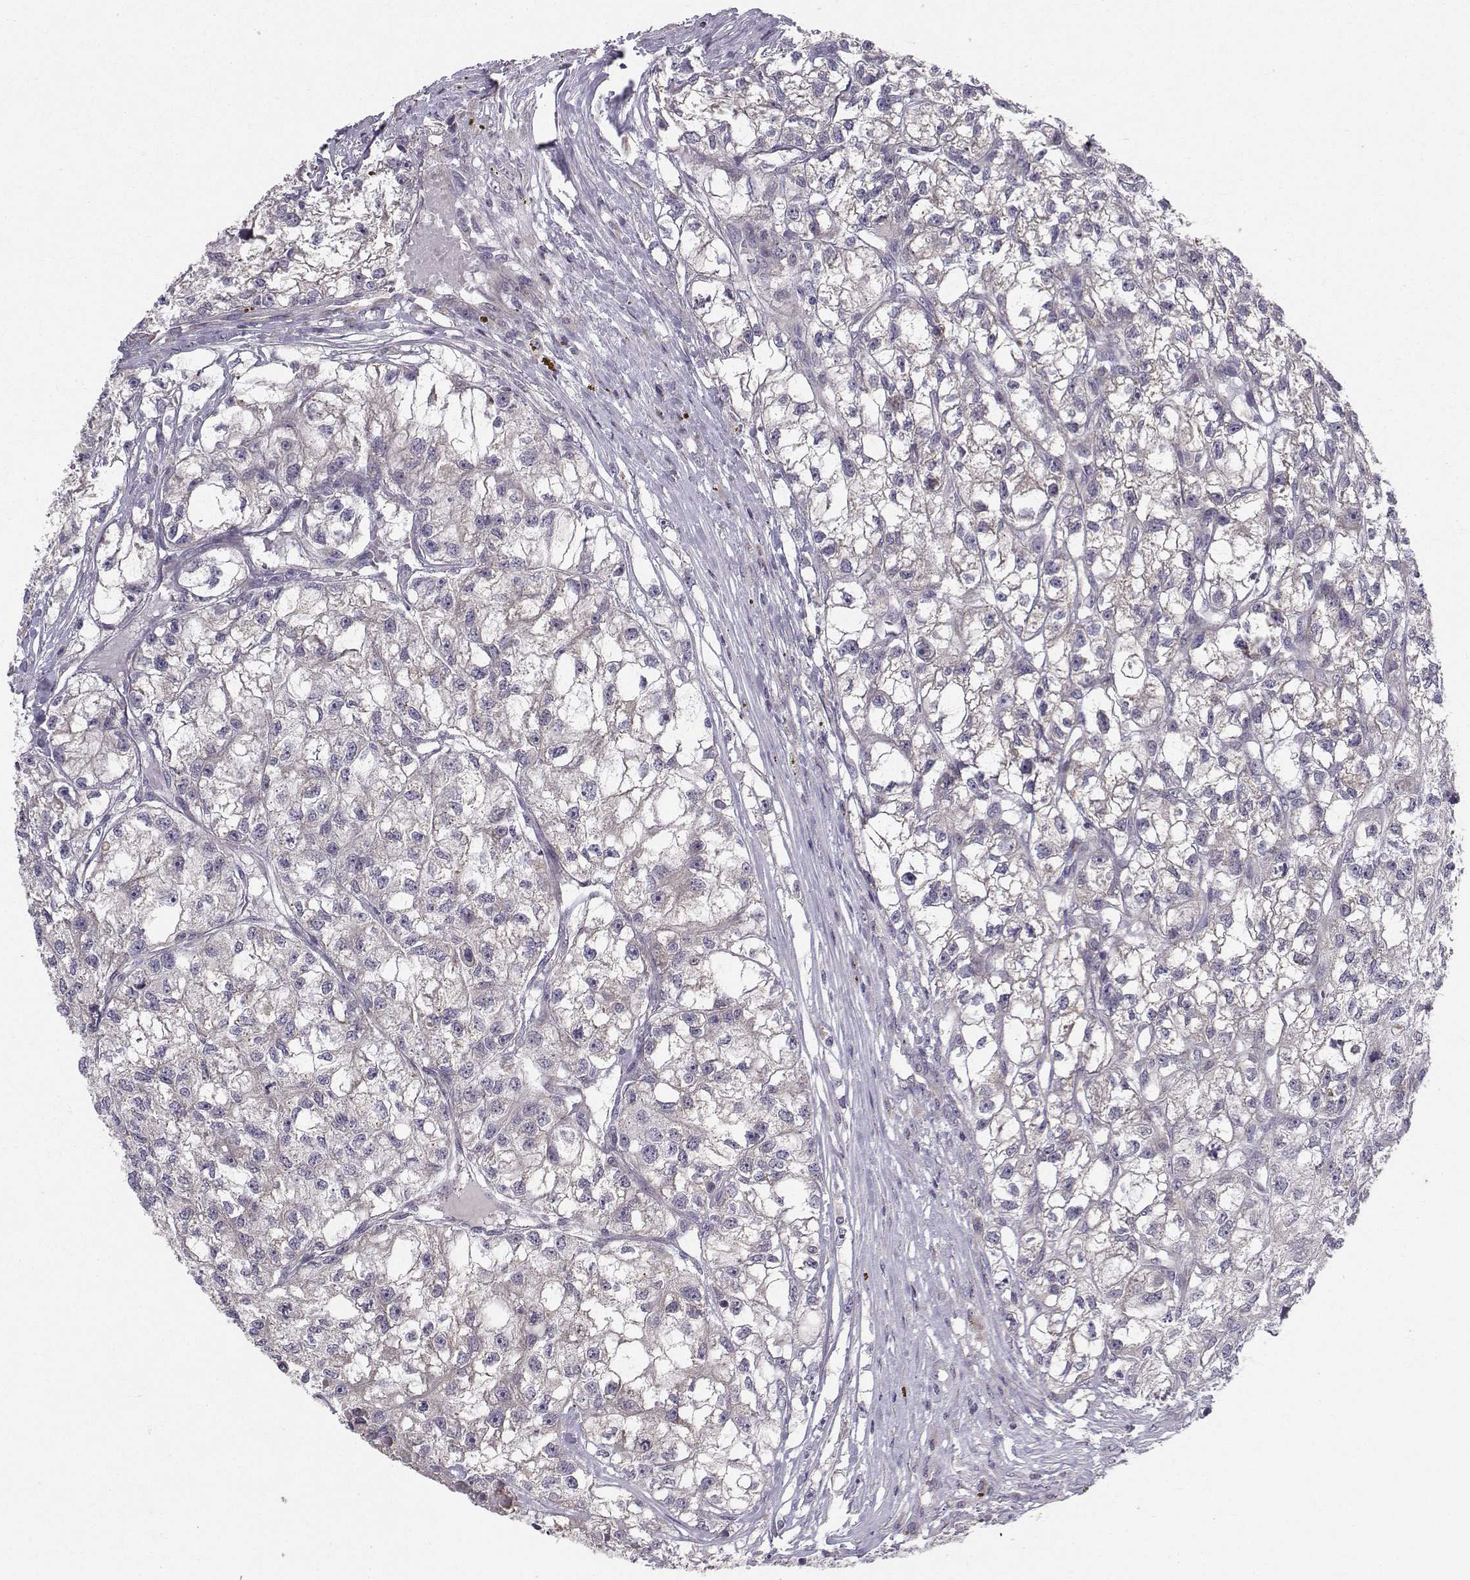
{"staining": {"intensity": "negative", "quantity": "none", "location": "none"}, "tissue": "renal cancer", "cell_type": "Tumor cells", "image_type": "cancer", "snomed": [{"axis": "morphology", "description": "Adenocarcinoma, NOS"}, {"axis": "topography", "description": "Kidney"}], "caption": "IHC histopathology image of neoplastic tissue: human renal cancer stained with DAB demonstrates no significant protein expression in tumor cells.", "gene": "PEX5L", "patient": {"sex": "male", "age": 56}}